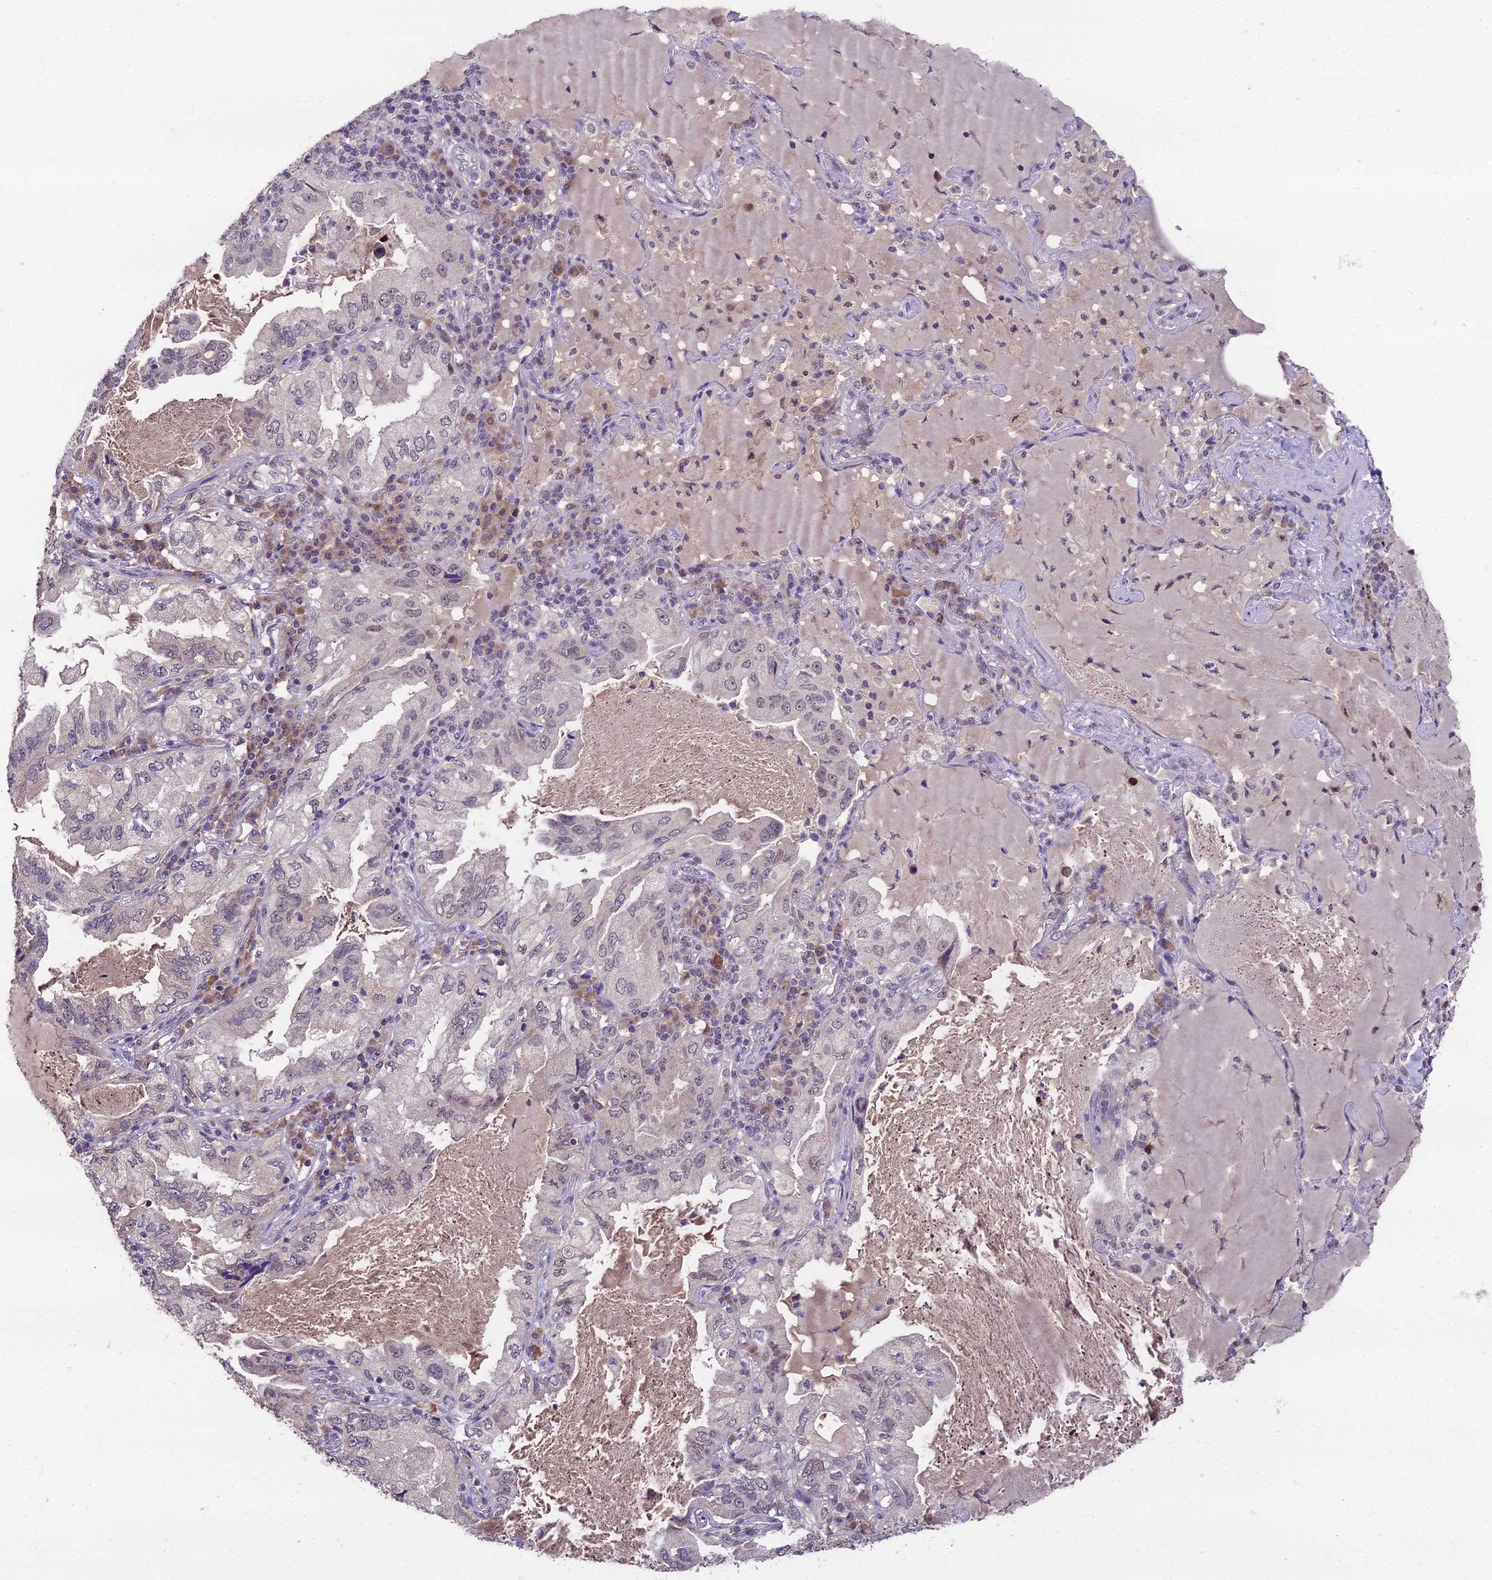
{"staining": {"intensity": "weak", "quantity": "<25%", "location": "nuclear"}, "tissue": "lung cancer", "cell_type": "Tumor cells", "image_type": "cancer", "snomed": [{"axis": "morphology", "description": "Adenocarcinoma, NOS"}, {"axis": "topography", "description": "Lung"}], "caption": "DAB immunohistochemical staining of lung cancer exhibits no significant staining in tumor cells.", "gene": "ZNF333", "patient": {"sex": "female", "age": 69}}